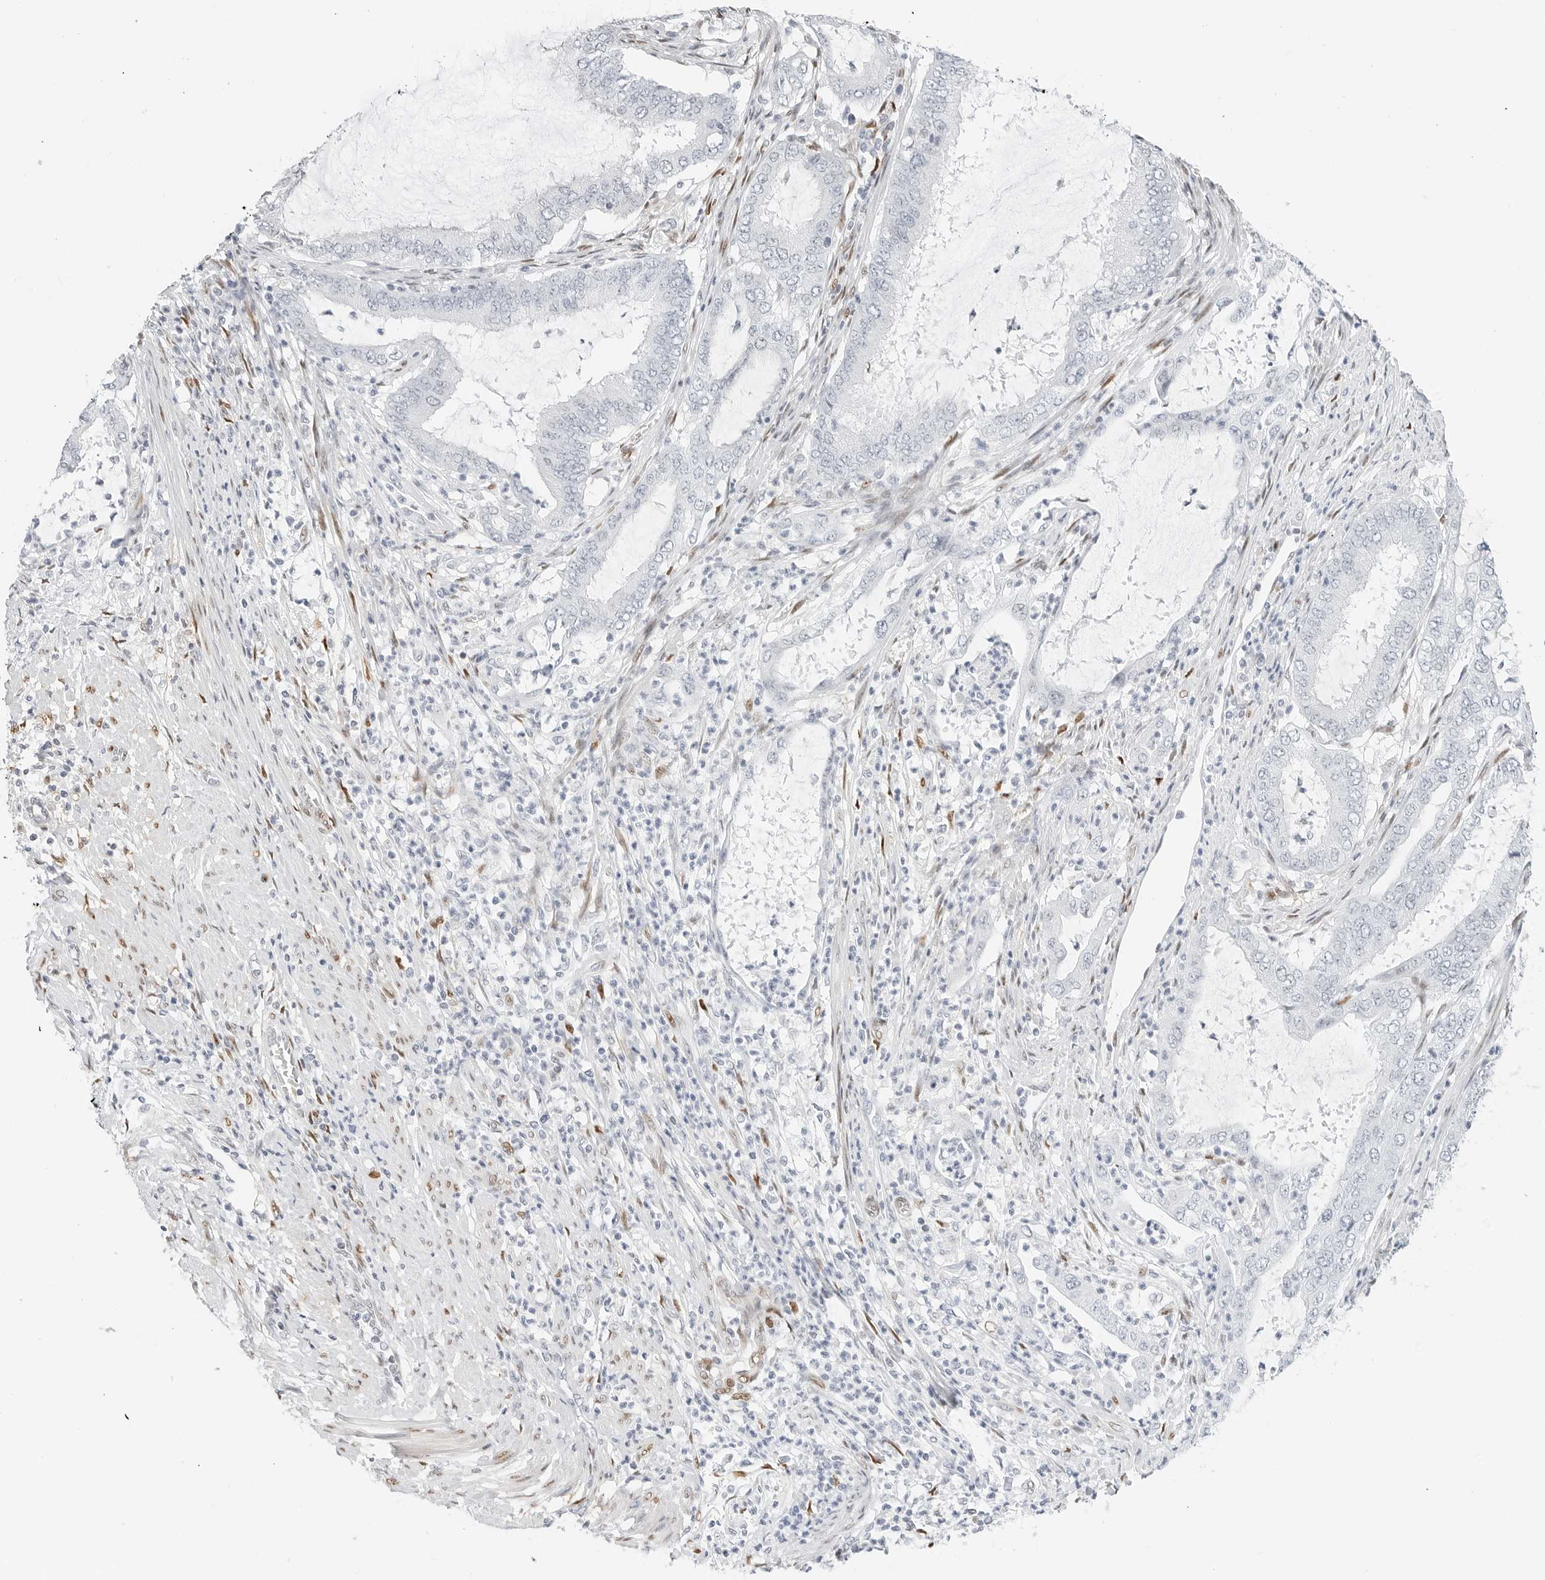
{"staining": {"intensity": "negative", "quantity": "none", "location": "none"}, "tissue": "endometrial cancer", "cell_type": "Tumor cells", "image_type": "cancer", "snomed": [{"axis": "morphology", "description": "Adenocarcinoma, NOS"}, {"axis": "topography", "description": "Endometrium"}], "caption": "Endometrial cancer (adenocarcinoma) stained for a protein using immunohistochemistry (IHC) demonstrates no positivity tumor cells.", "gene": "SPIDR", "patient": {"sex": "female", "age": 51}}